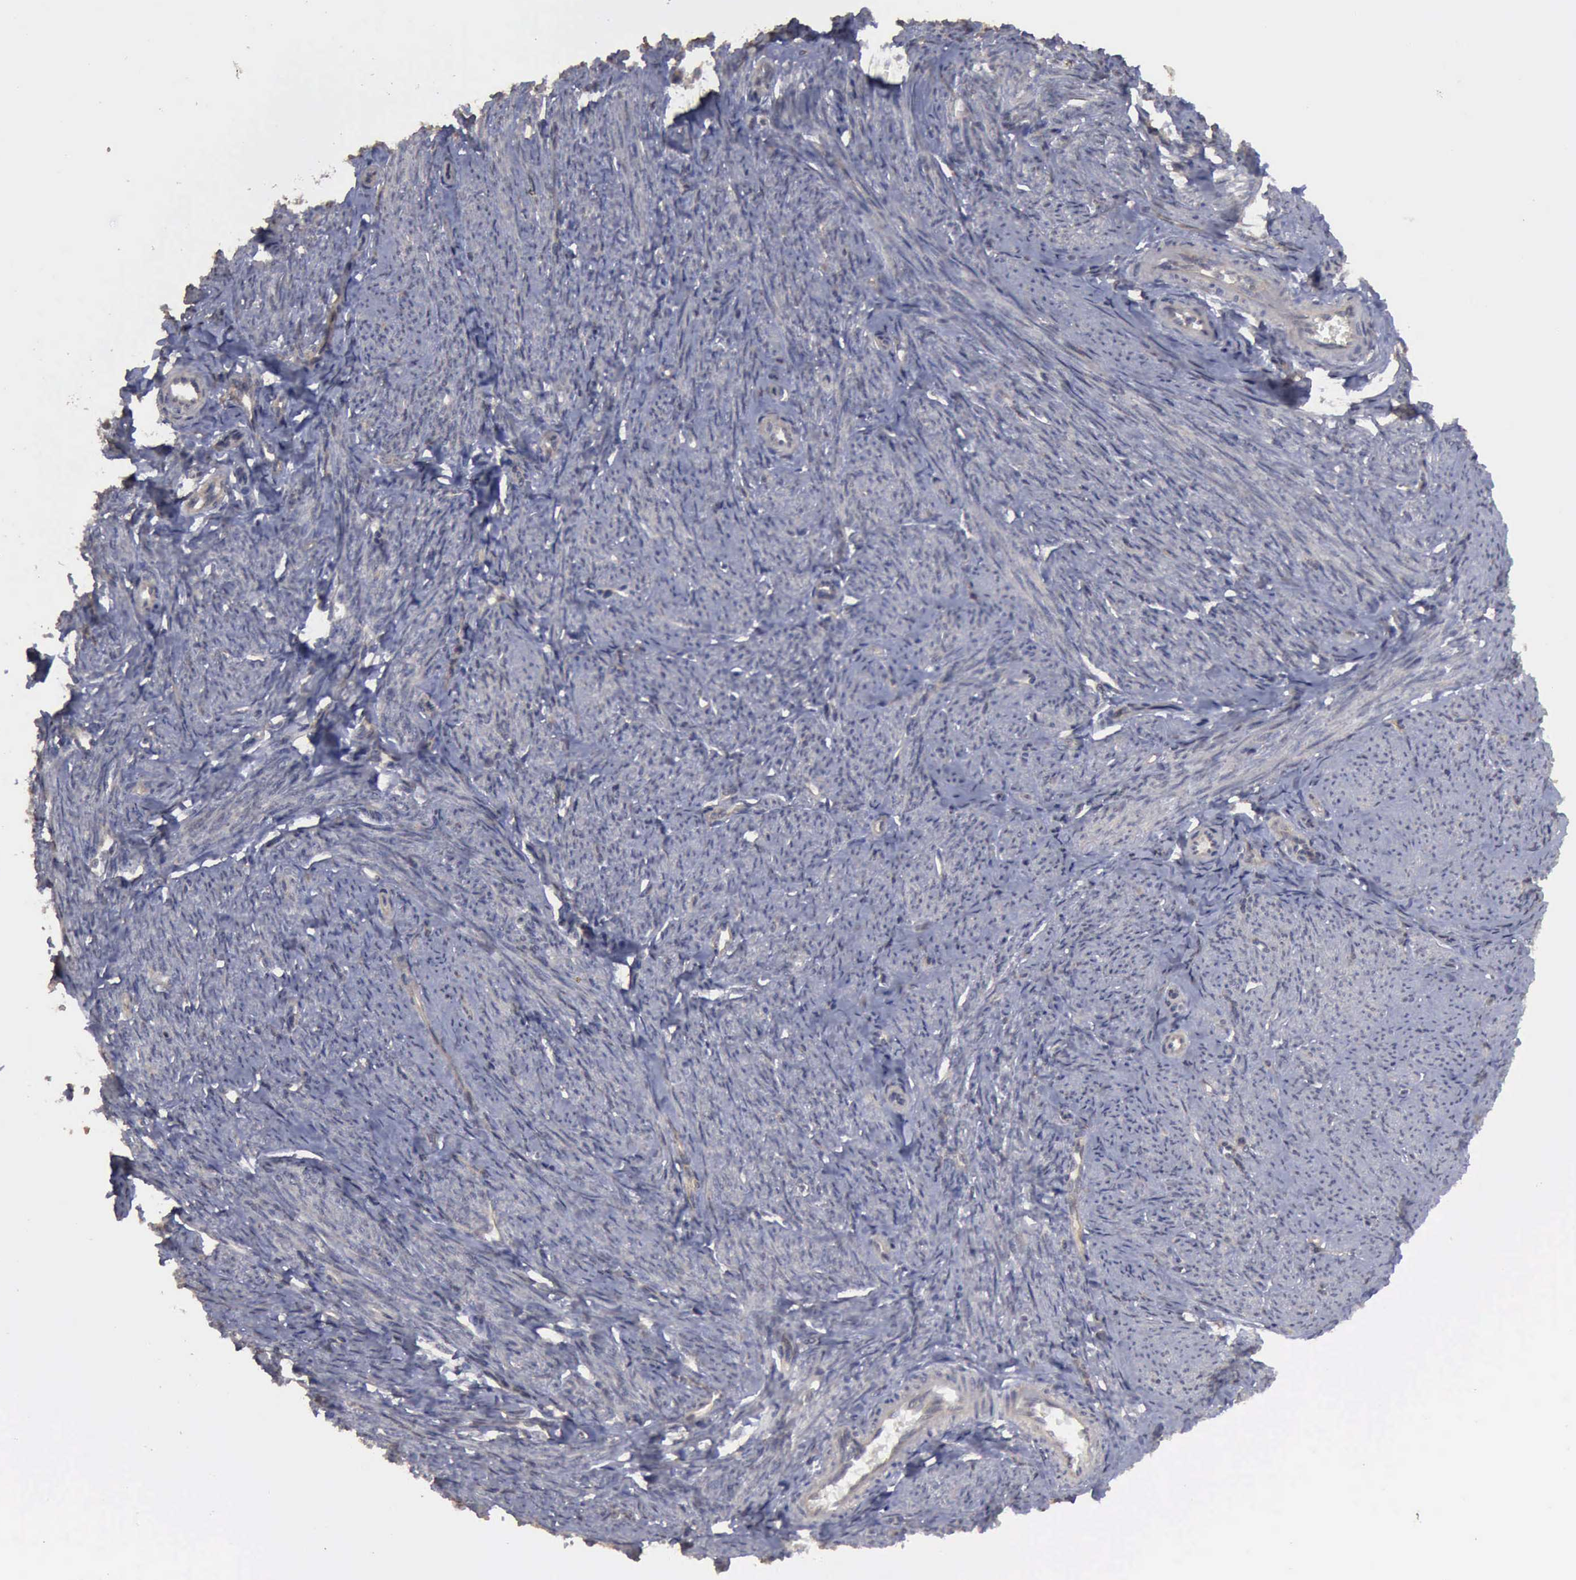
{"staining": {"intensity": "negative", "quantity": "none", "location": "none"}, "tissue": "smooth muscle", "cell_type": "Smooth muscle cells", "image_type": "normal", "snomed": [{"axis": "morphology", "description": "Normal tissue, NOS"}, {"axis": "topography", "description": "Smooth muscle"}, {"axis": "topography", "description": "Cervix"}], "caption": "High magnification brightfield microscopy of benign smooth muscle stained with DAB (3,3'-diaminobenzidine) (brown) and counterstained with hematoxylin (blue): smooth muscle cells show no significant positivity.", "gene": "CRKL", "patient": {"sex": "female", "age": 70}}